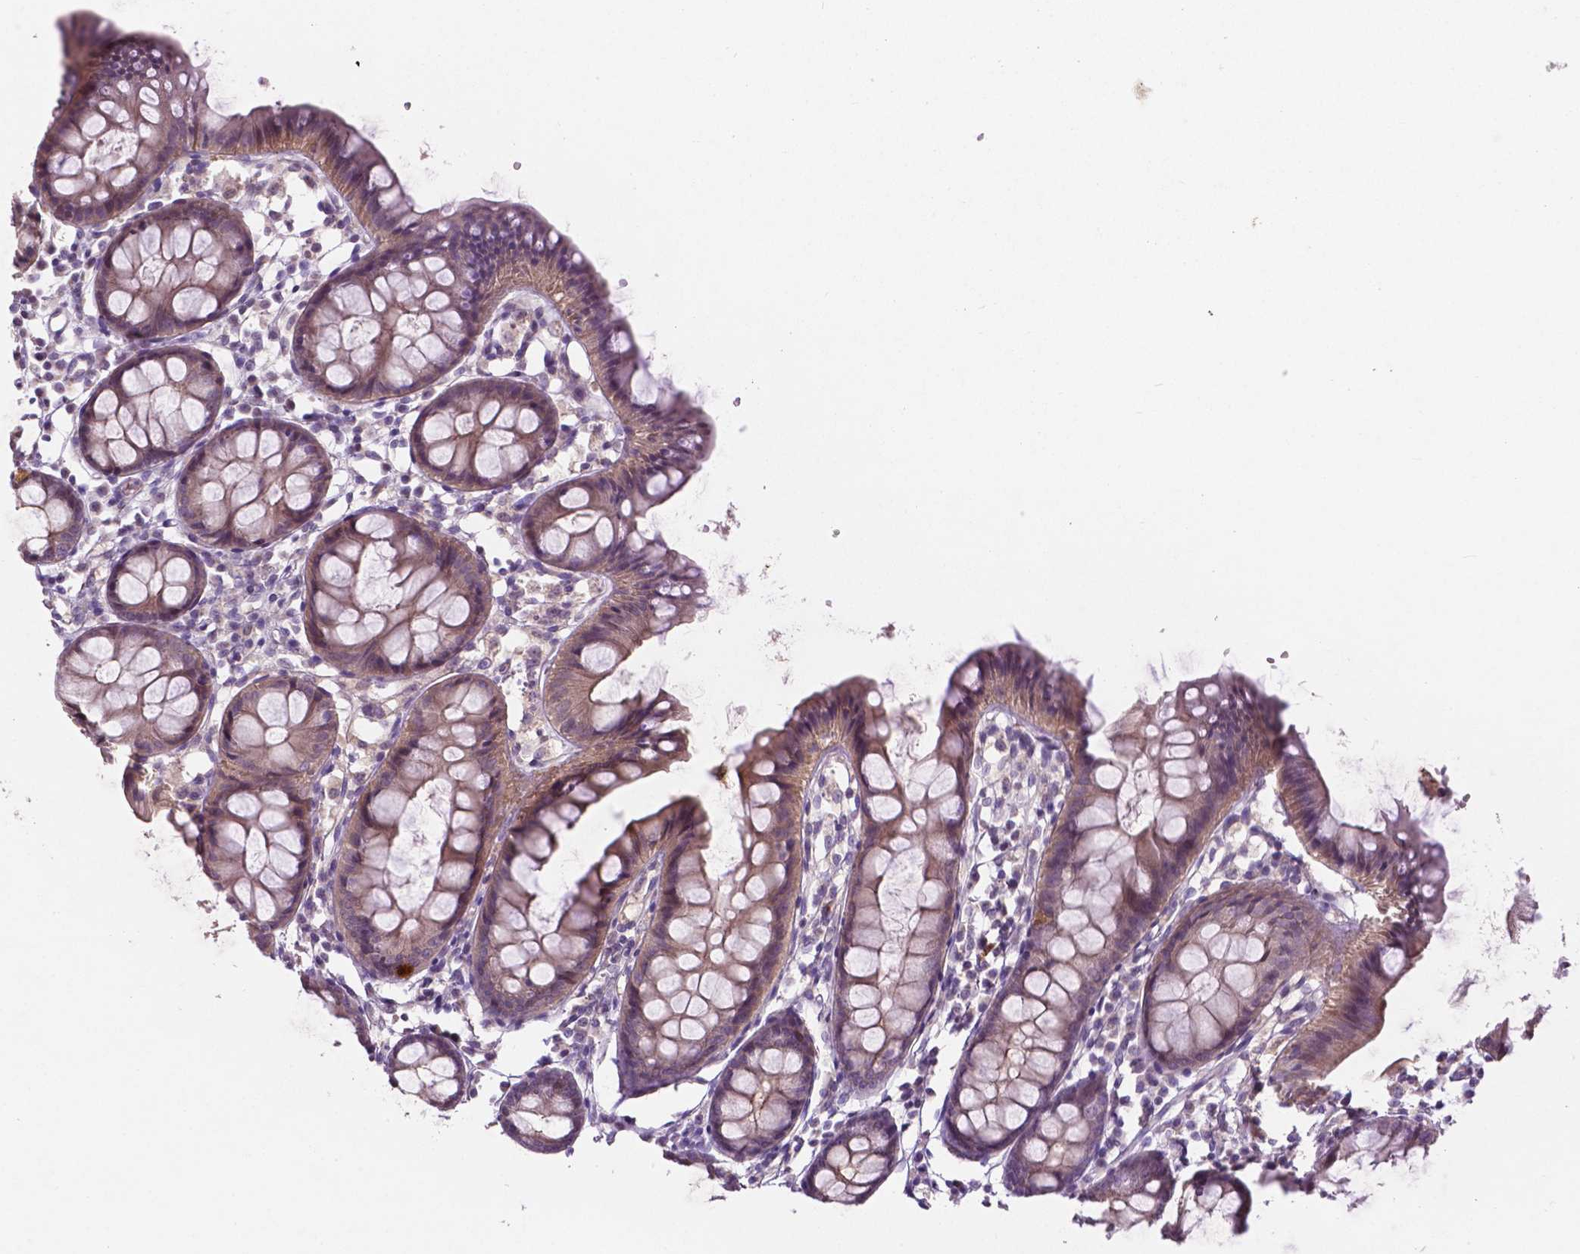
{"staining": {"intensity": "weak", "quantity": "<25%", "location": "cytoplasmic/membranous"}, "tissue": "colon", "cell_type": "Endothelial cells", "image_type": "normal", "snomed": [{"axis": "morphology", "description": "Normal tissue, NOS"}, {"axis": "topography", "description": "Colon"}], "caption": "This photomicrograph is of normal colon stained with immunohistochemistry (IHC) to label a protein in brown with the nuclei are counter-stained blue. There is no staining in endothelial cells. The staining is performed using DAB (3,3'-diaminobenzidine) brown chromogen with nuclei counter-stained in using hematoxylin.", "gene": "ARL5C", "patient": {"sex": "female", "age": 84}}